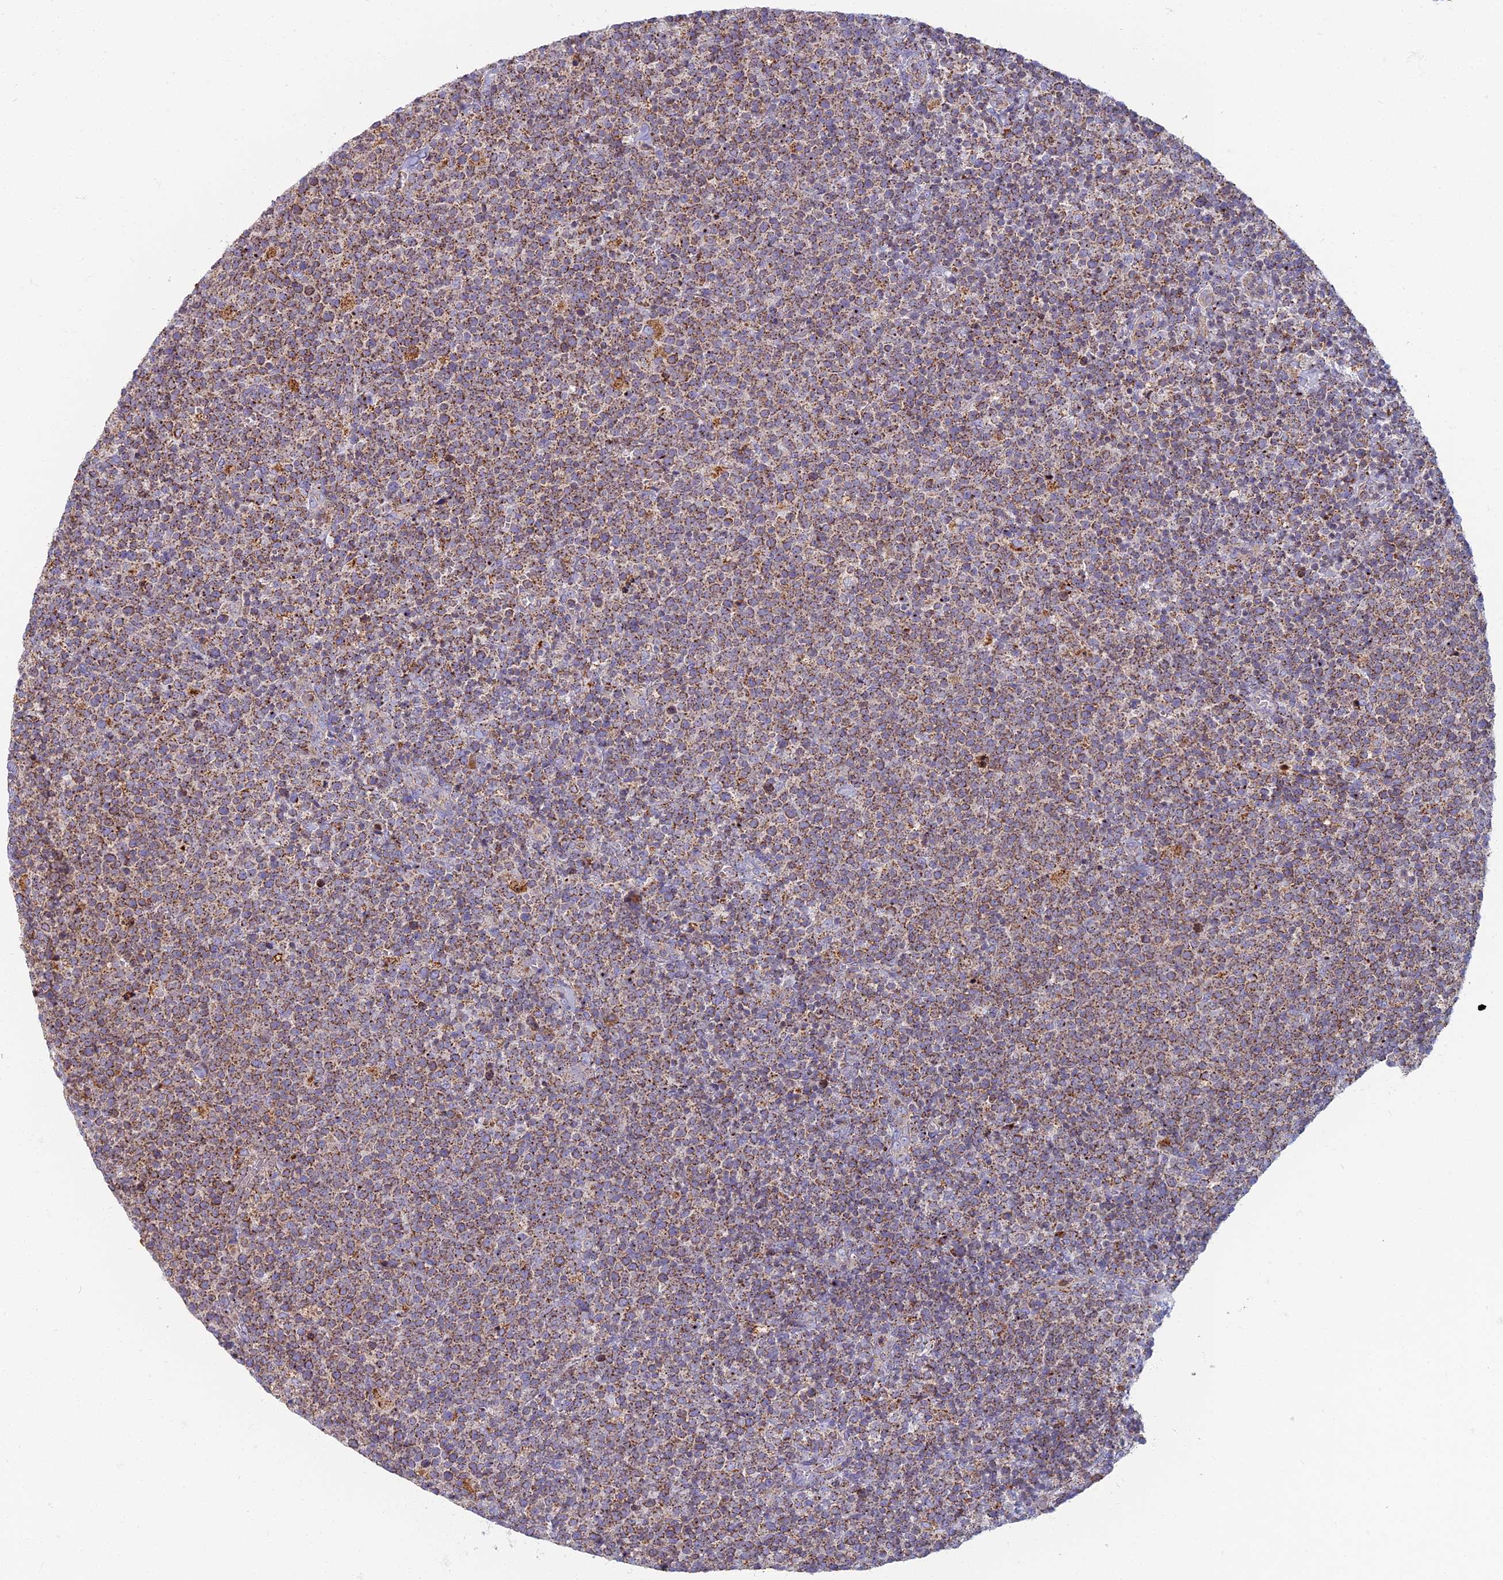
{"staining": {"intensity": "moderate", "quantity": ">75%", "location": "cytoplasmic/membranous"}, "tissue": "lymphoma", "cell_type": "Tumor cells", "image_type": "cancer", "snomed": [{"axis": "morphology", "description": "Malignant lymphoma, non-Hodgkin's type, High grade"}, {"axis": "topography", "description": "Lymph node"}], "caption": "Human malignant lymphoma, non-Hodgkin's type (high-grade) stained for a protein (brown) displays moderate cytoplasmic/membranous positive staining in approximately >75% of tumor cells.", "gene": "CHMP4B", "patient": {"sex": "male", "age": 61}}